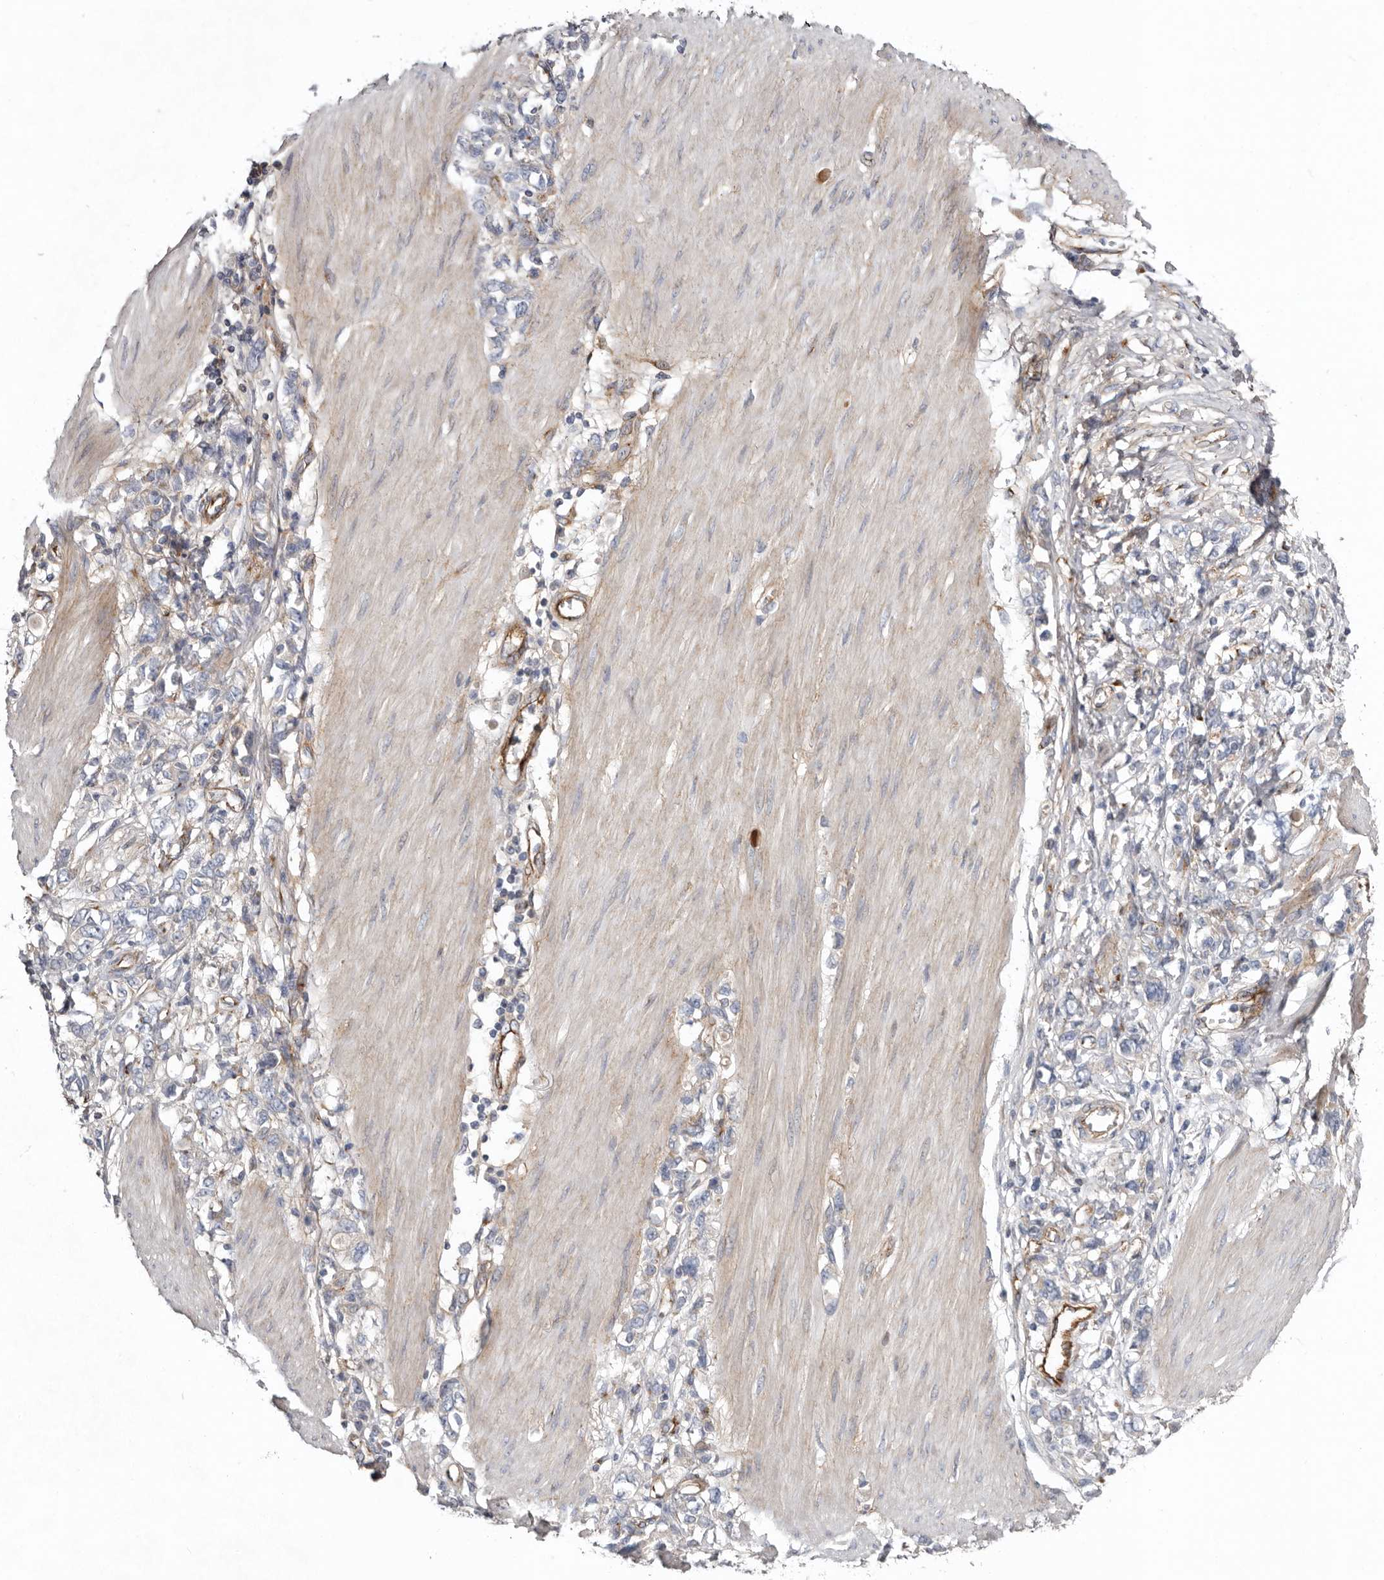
{"staining": {"intensity": "negative", "quantity": "none", "location": "none"}, "tissue": "stomach cancer", "cell_type": "Tumor cells", "image_type": "cancer", "snomed": [{"axis": "morphology", "description": "Adenocarcinoma, NOS"}, {"axis": "topography", "description": "Stomach"}], "caption": "Tumor cells show no significant protein expression in adenocarcinoma (stomach).", "gene": "LUZP1", "patient": {"sex": "female", "age": 76}}